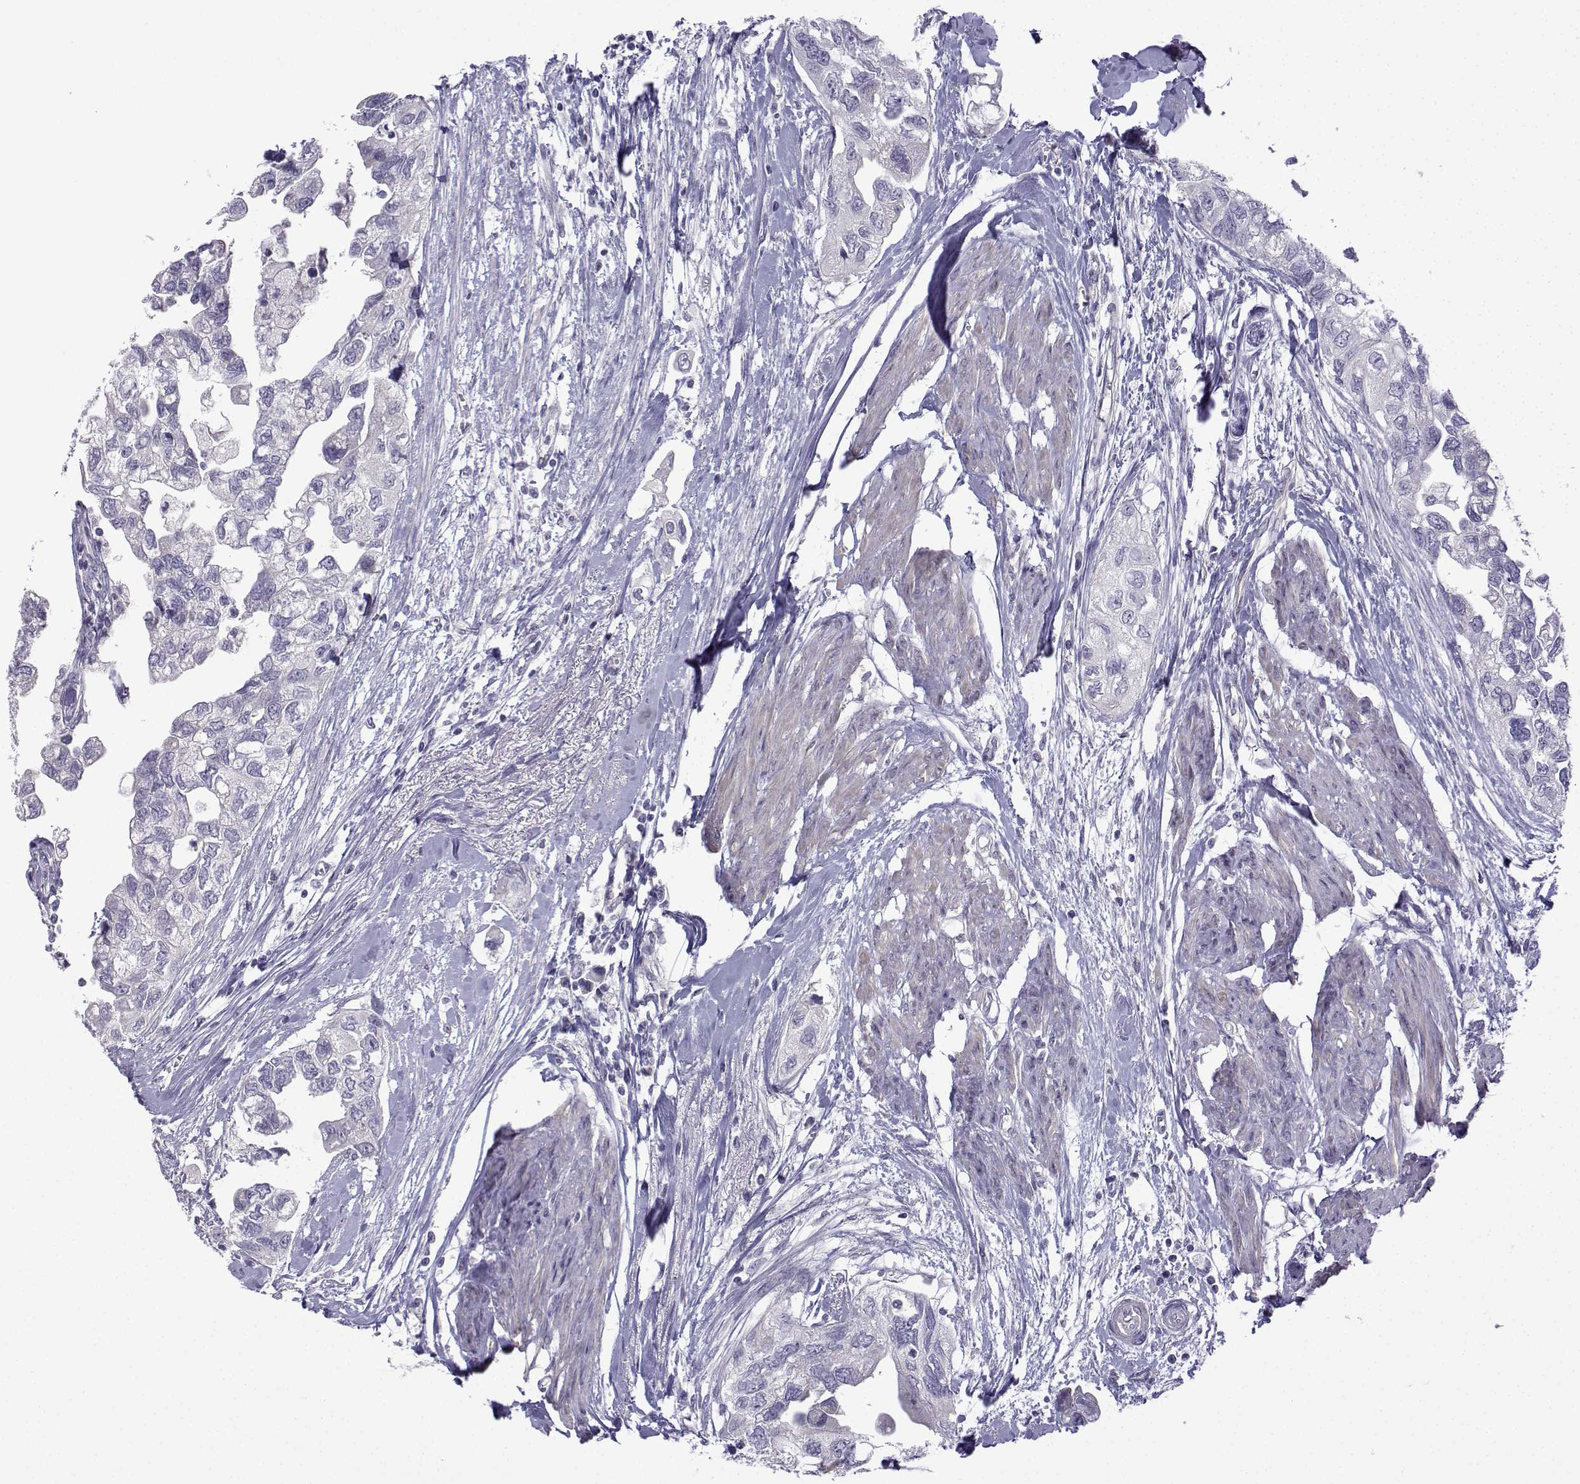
{"staining": {"intensity": "negative", "quantity": "none", "location": "none"}, "tissue": "urothelial cancer", "cell_type": "Tumor cells", "image_type": "cancer", "snomed": [{"axis": "morphology", "description": "Urothelial carcinoma, High grade"}, {"axis": "topography", "description": "Urinary bladder"}], "caption": "Immunohistochemistry (IHC) of human high-grade urothelial carcinoma exhibits no positivity in tumor cells.", "gene": "SPACA7", "patient": {"sex": "male", "age": 59}}